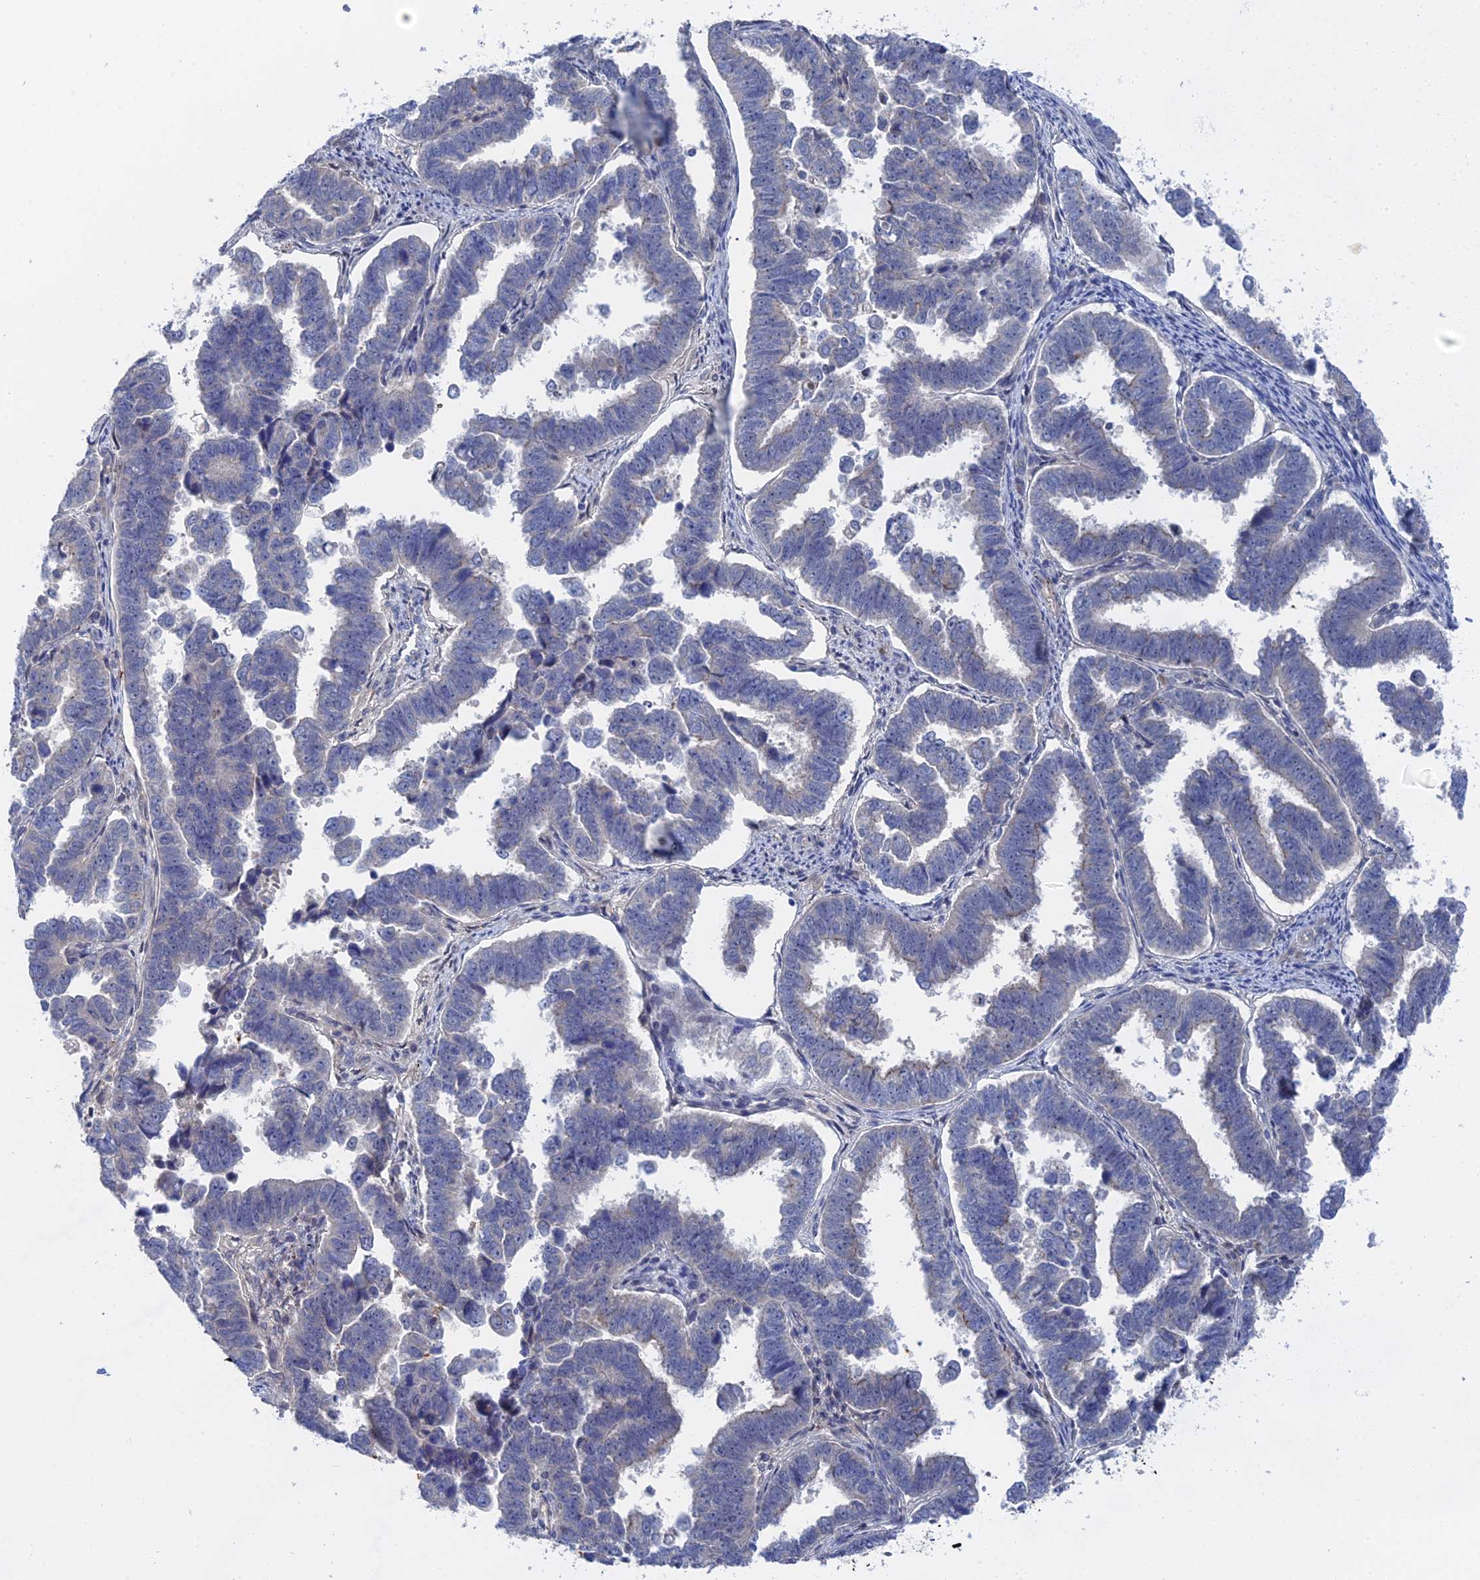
{"staining": {"intensity": "negative", "quantity": "none", "location": "none"}, "tissue": "endometrial cancer", "cell_type": "Tumor cells", "image_type": "cancer", "snomed": [{"axis": "morphology", "description": "Adenocarcinoma, NOS"}, {"axis": "topography", "description": "Endometrium"}], "caption": "The micrograph shows no significant positivity in tumor cells of endometrial cancer (adenocarcinoma).", "gene": "MTHFSD", "patient": {"sex": "female", "age": 75}}